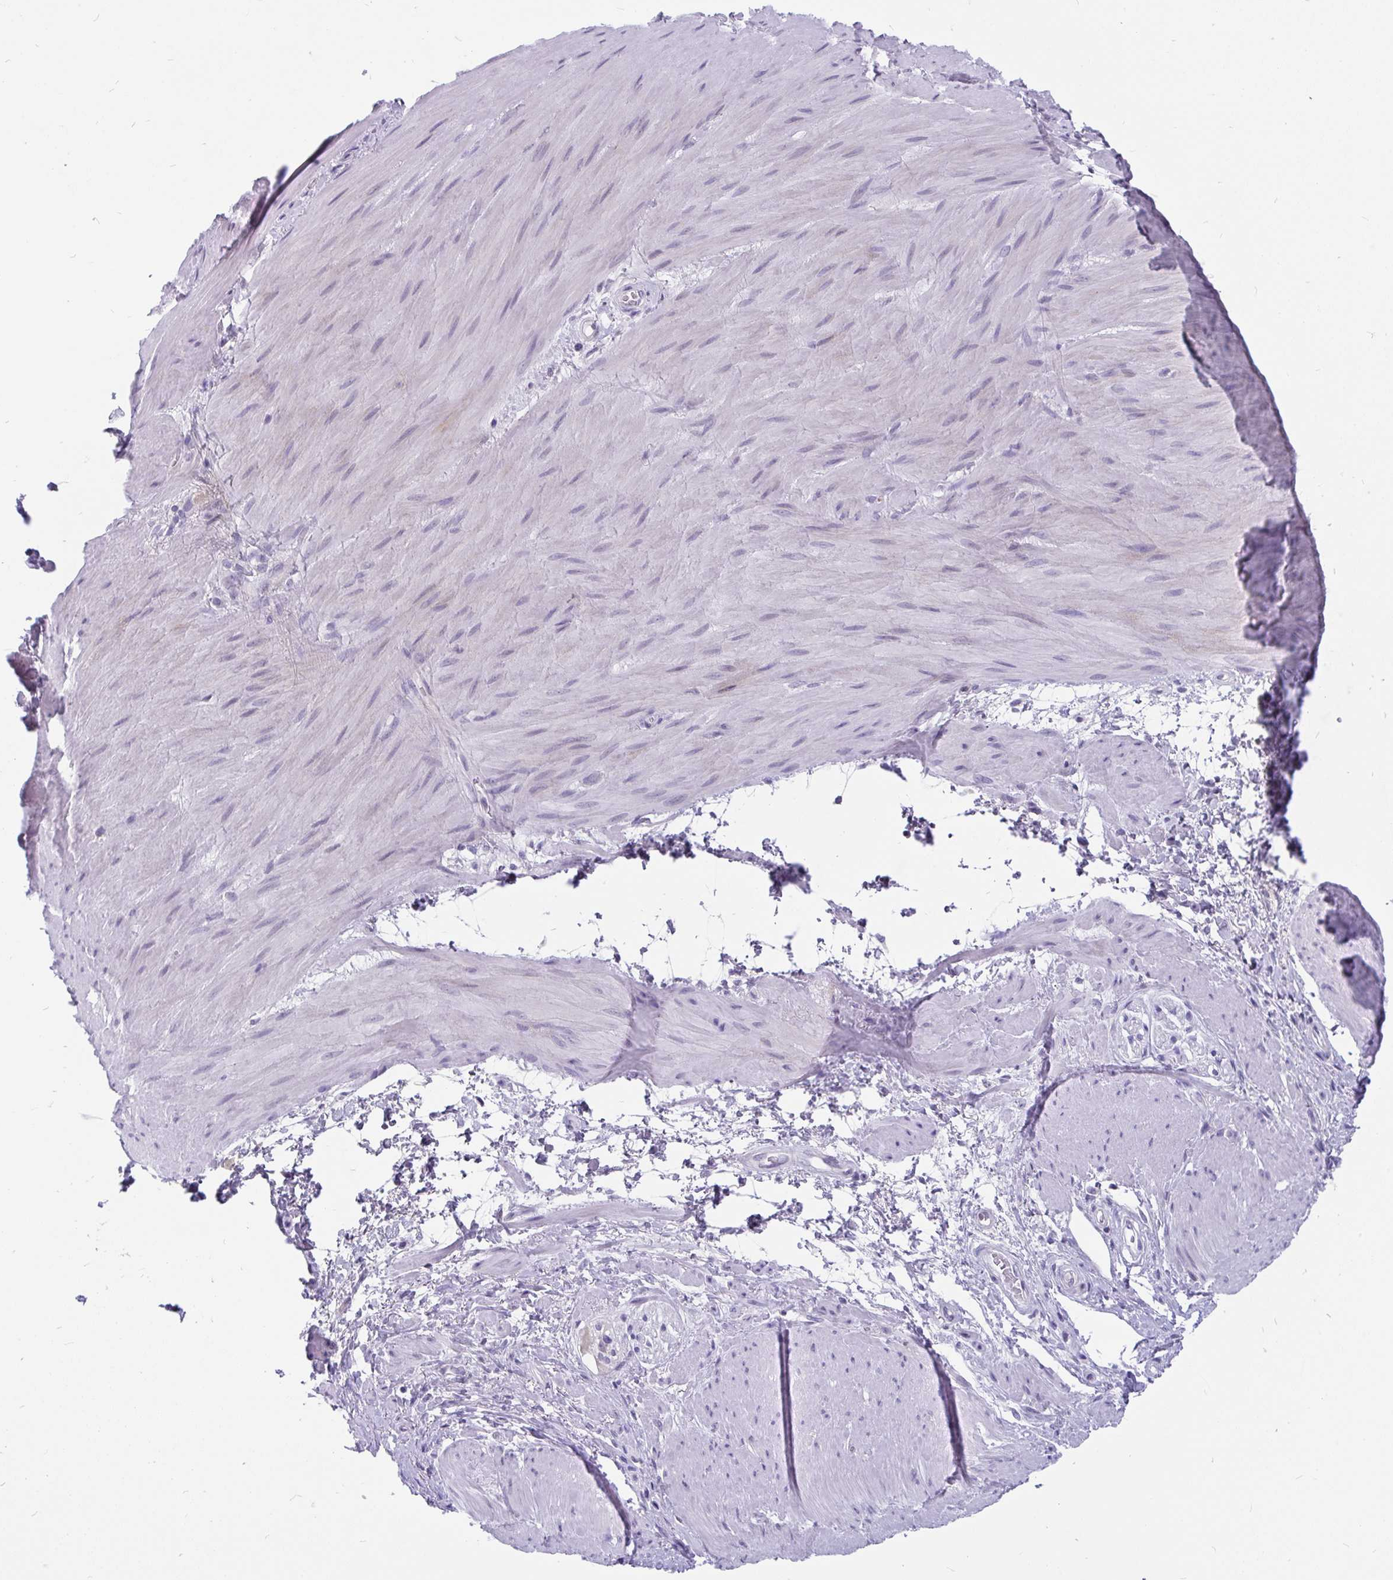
{"staining": {"intensity": "negative", "quantity": "none", "location": "none"}, "tissue": "smooth muscle", "cell_type": "Smooth muscle cells", "image_type": "normal", "snomed": [{"axis": "morphology", "description": "Normal tissue, NOS"}, {"axis": "topography", "description": "Smooth muscle"}, {"axis": "topography", "description": "Rectum"}], "caption": "This is an immunohistochemistry photomicrograph of normal smooth muscle. There is no staining in smooth muscle cells.", "gene": "KIAA2013", "patient": {"sex": "male", "age": 53}}